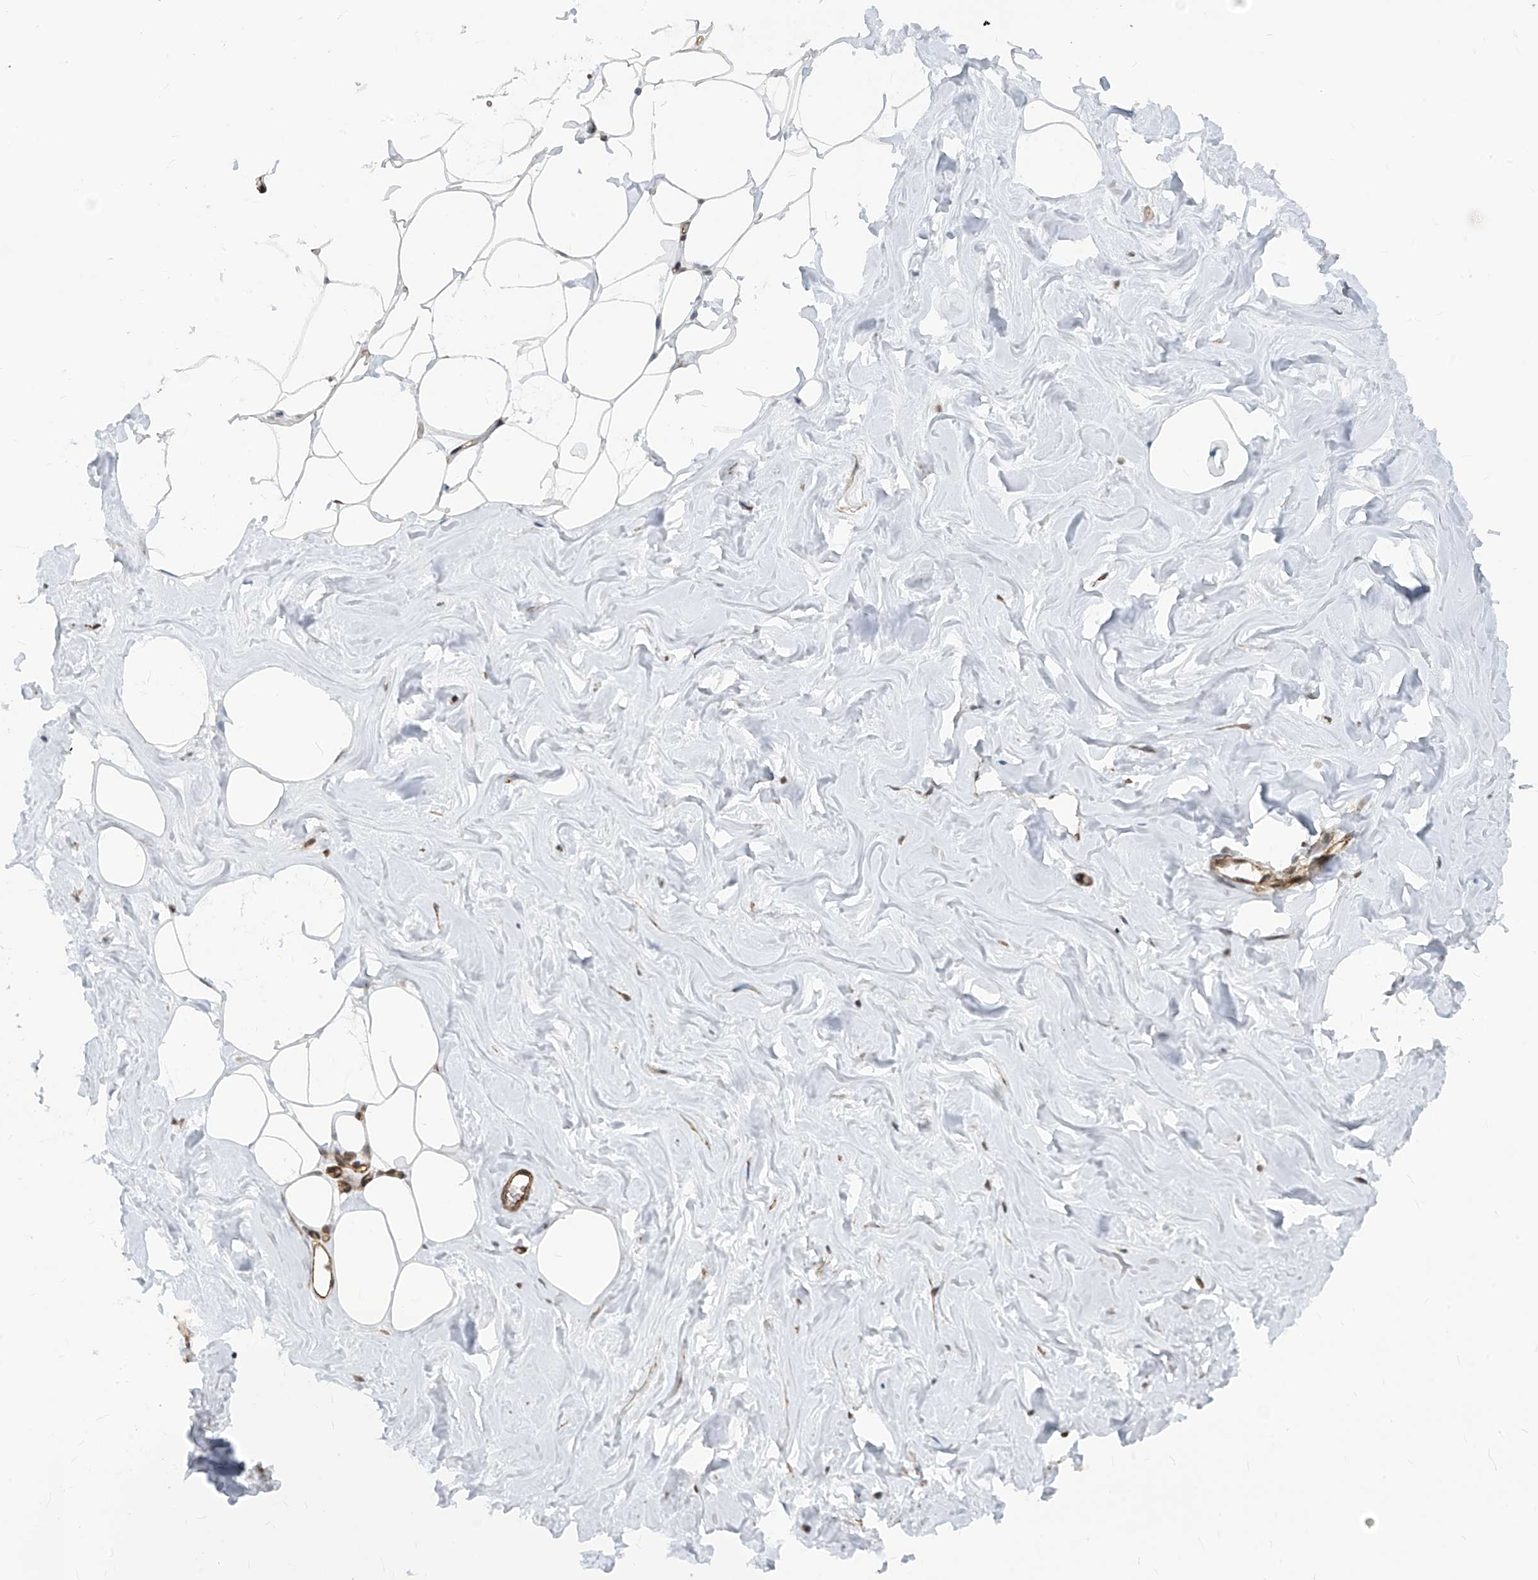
{"staining": {"intensity": "weak", "quantity": ">75%", "location": "cytoplasmic/membranous"}, "tissue": "adipose tissue", "cell_type": "Adipocytes", "image_type": "normal", "snomed": [{"axis": "morphology", "description": "Normal tissue, NOS"}, {"axis": "morphology", "description": "Fibrosis, NOS"}, {"axis": "topography", "description": "Breast"}, {"axis": "topography", "description": "Adipose tissue"}], "caption": "High-power microscopy captured an immunohistochemistry histopathology image of benign adipose tissue, revealing weak cytoplasmic/membranous staining in approximately >75% of adipocytes.", "gene": "METAP1D", "patient": {"sex": "female", "age": 39}}